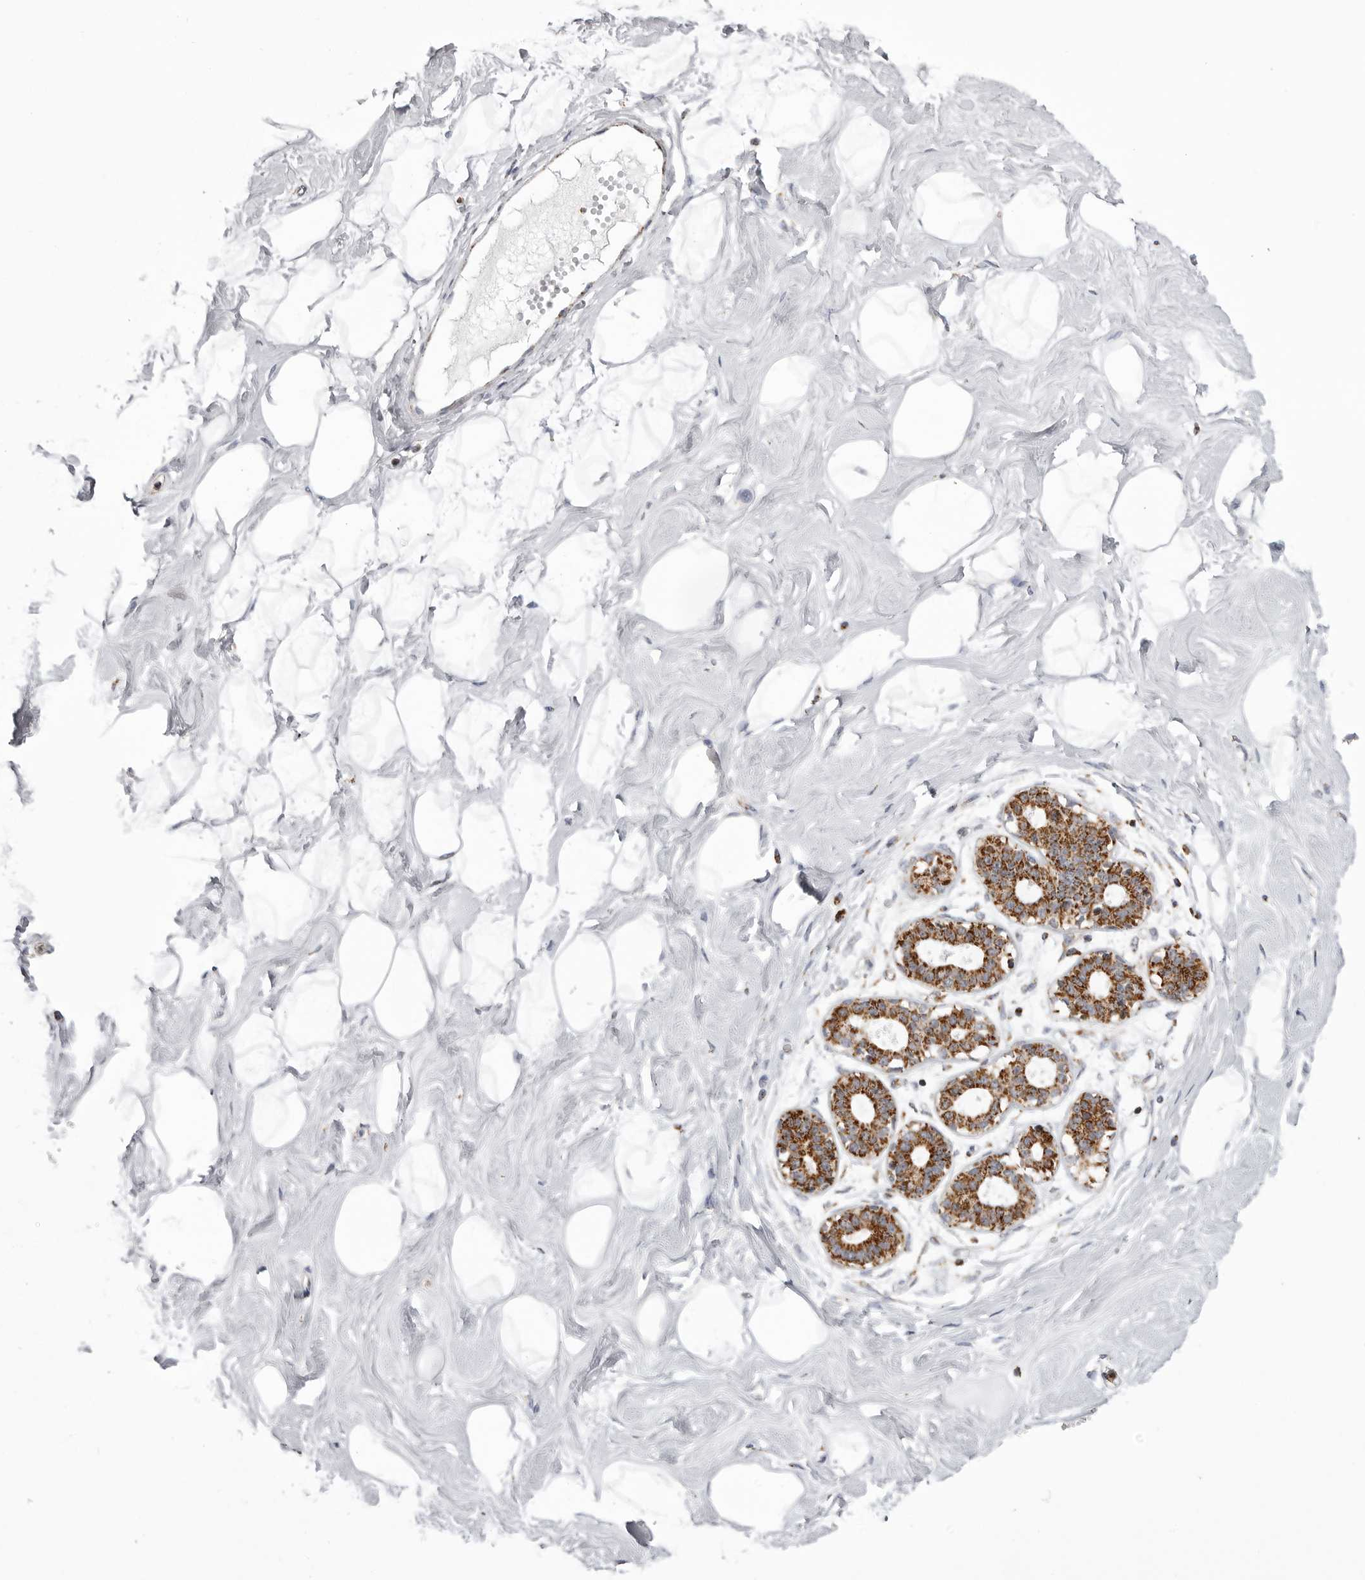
{"staining": {"intensity": "negative", "quantity": "none", "location": "none"}, "tissue": "breast", "cell_type": "Adipocytes", "image_type": "normal", "snomed": [{"axis": "morphology", "description": "Normal tissue, NOS"}, {"axis": "topography", "description": "Breast"}], "caption": "This is an immunohistochemistry (IHC) histopathology image of normal human breast. There is no expression in adipocytes.", "gene": "TUFM", "patient": {"sex": "female", "age": 23}}